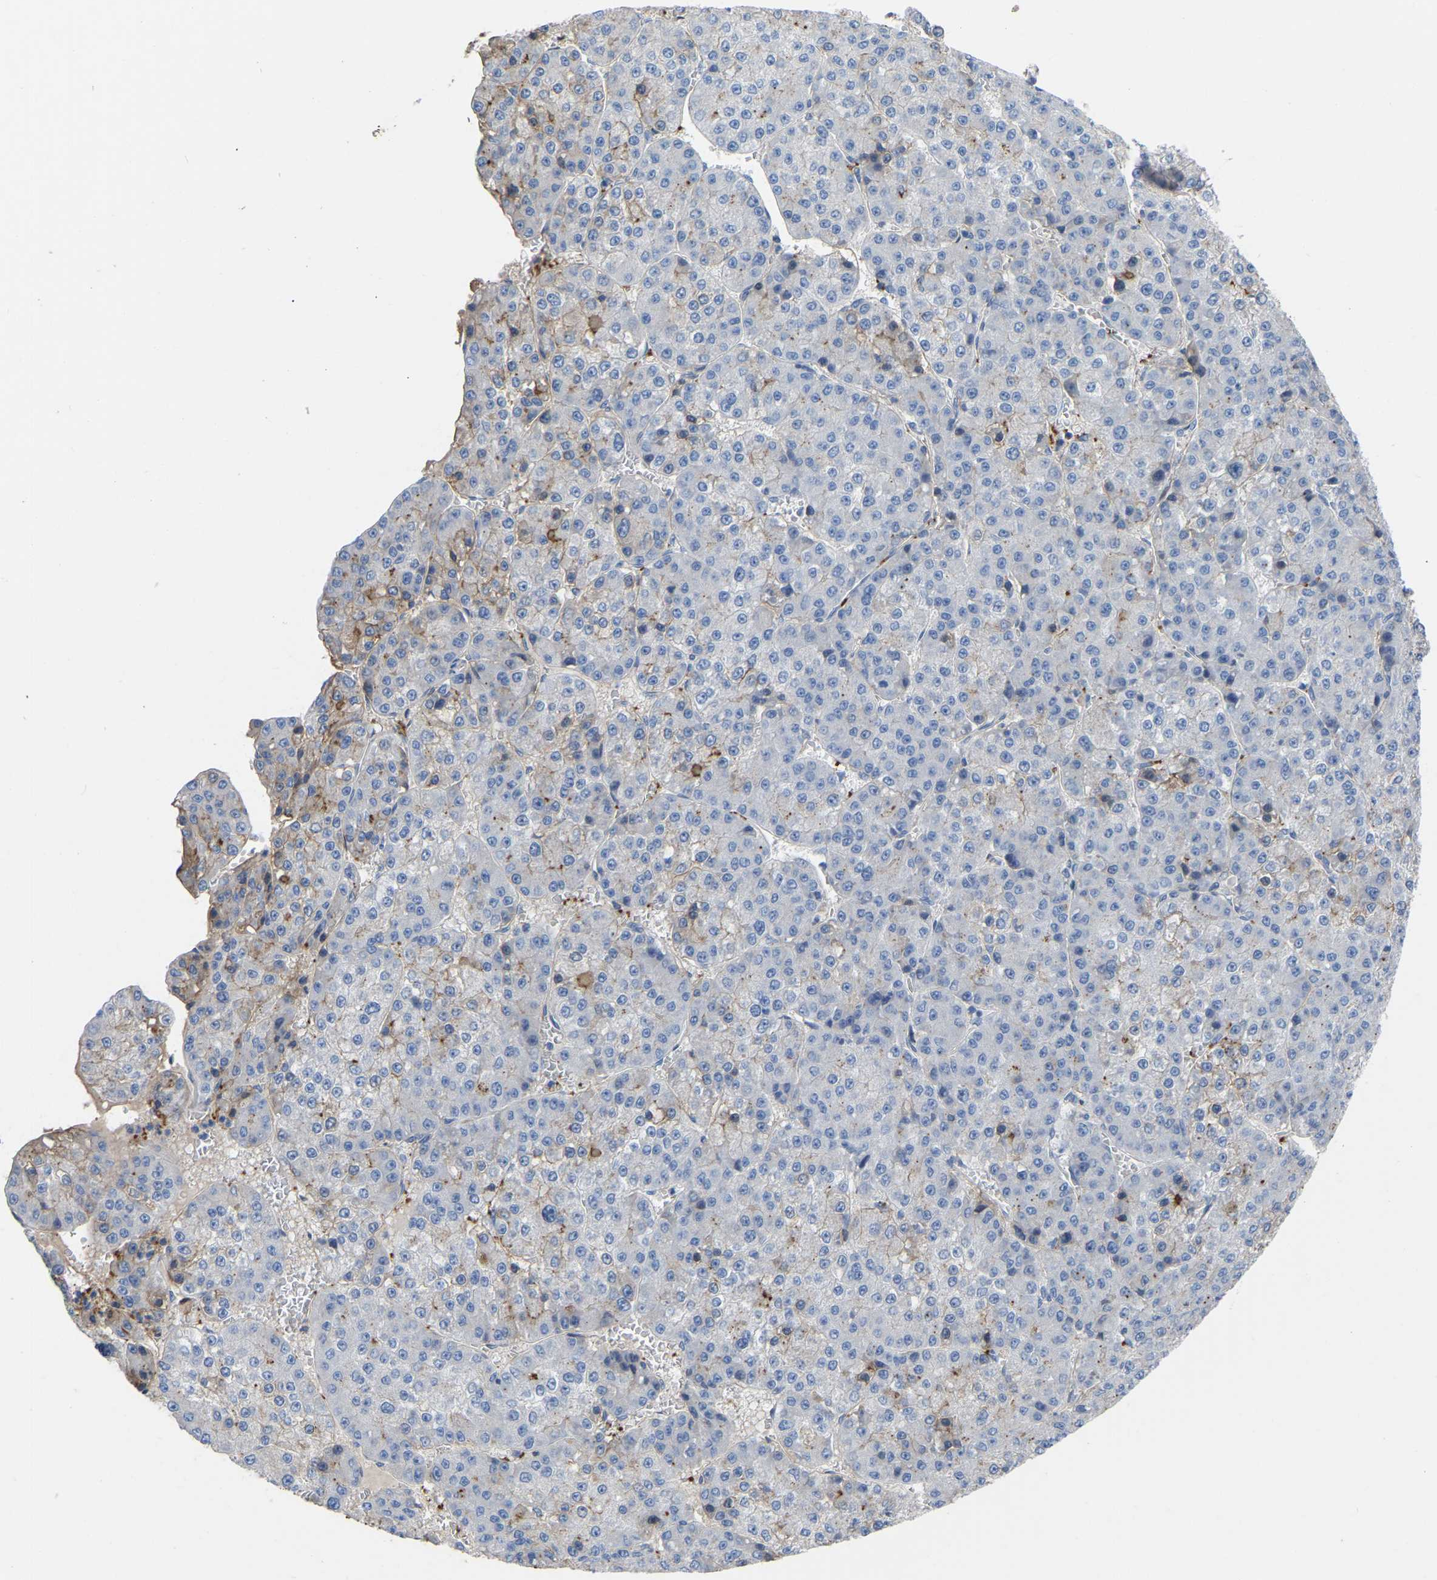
{"staining": {"intensity": "negative", "quantity": "none", "location": "none"}, "tissue": "liver cancer", "cell_type": "Tumor cells", "image_type": "cancer", "snomed": [{"axis": "morphology", "description": "Carcinoma, Hepatocellular, NOS"}, {"axis": "topography", "description": "Liver"}], "caption": "This is an IHC histopathology image of hepatocellular carcinoma (liver). There is no staining in tumor cells.", "gene": "ZNF449", "patient": {"sex": "female", "age": 73}}